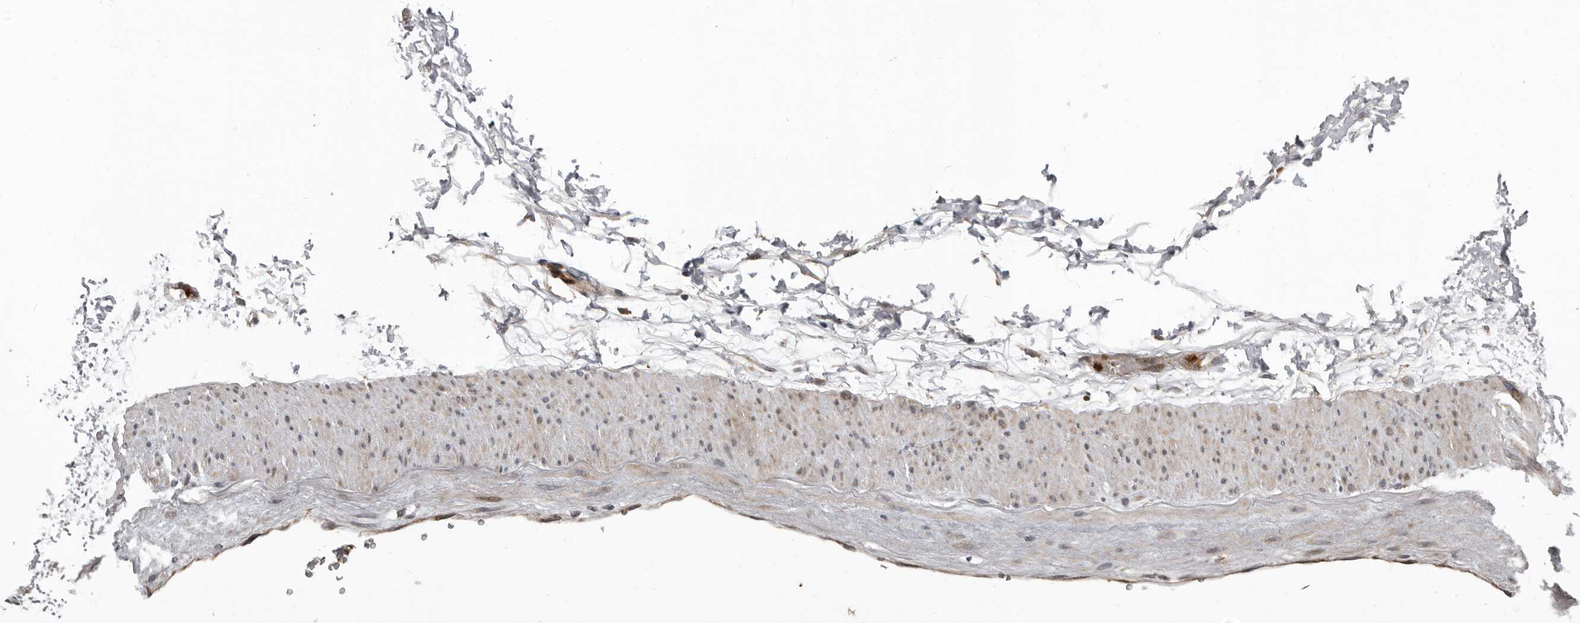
{"staining": {"intensity": "moderate", "quantity": ">75%", "location": "cytoplasmic/membranous"}, "tissue": "adipose tissue", "cell_type": "Adipocytes", "image_type": "normal", "snomed": [{"axis": "morphology", "description": "Normal tissue, NOS"}, {"axis": "morphology", "description": "Adenocarcinoma, NOS"}, {"axis": "topography", "description": "Pancreas"}, {"axis": "topography", "description": "Peripheral nerve tissue"}], "caption": "Immunohistochemical staining of unremarkable adipose tissue shows moderate cytoplasmic/membranous protein expression in about >75% of adipocytes.", "gene": "FGFR4", "patient": {"sex": "male", "age": 59}}